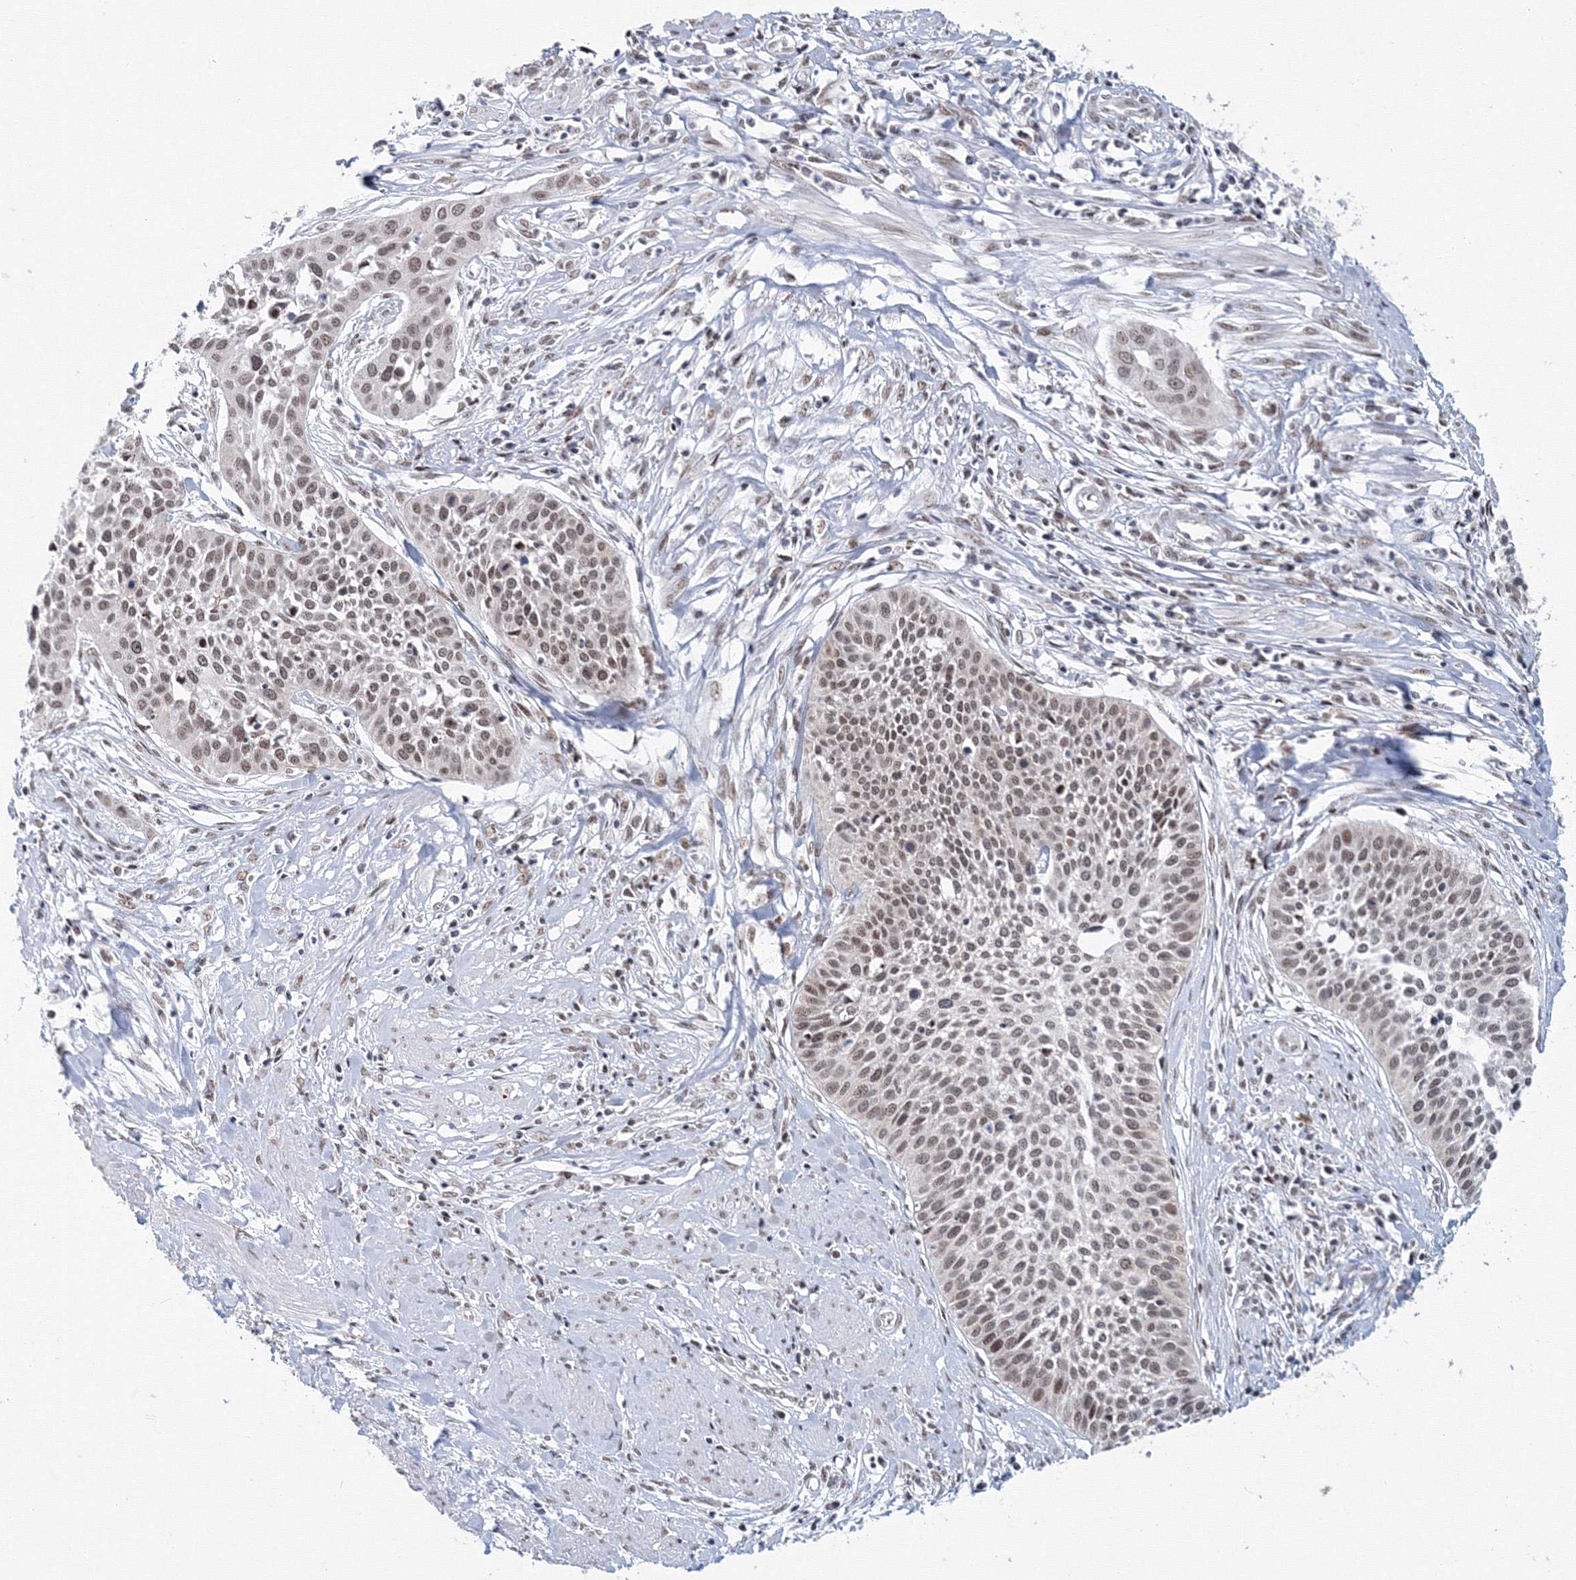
{"staining": {"intensity": "moderate", "quantity": ">75%", "location": "nuclear"}, "tissue": "cervical cancer", "cell_type": "Tumor cells", "image_type": "cancer", "snomed": [{"axis": "morphology", "description": "Squamous cell carcinoma, NOS"}, {"axis": "topography", "description": "Cervix"}], "caption": "Cervical squamous cell carcinoma stained with immunohistochemistry (IHC) reveals moderate nuclear positivity in approximately >75% of tumor cells. (Stains: DAB in brown, nuclei in blue, Microscopy: brightfield microscopy at high magnification).", "gene": "SF3B6", "patient": {"sex": "female", "age": 34}}